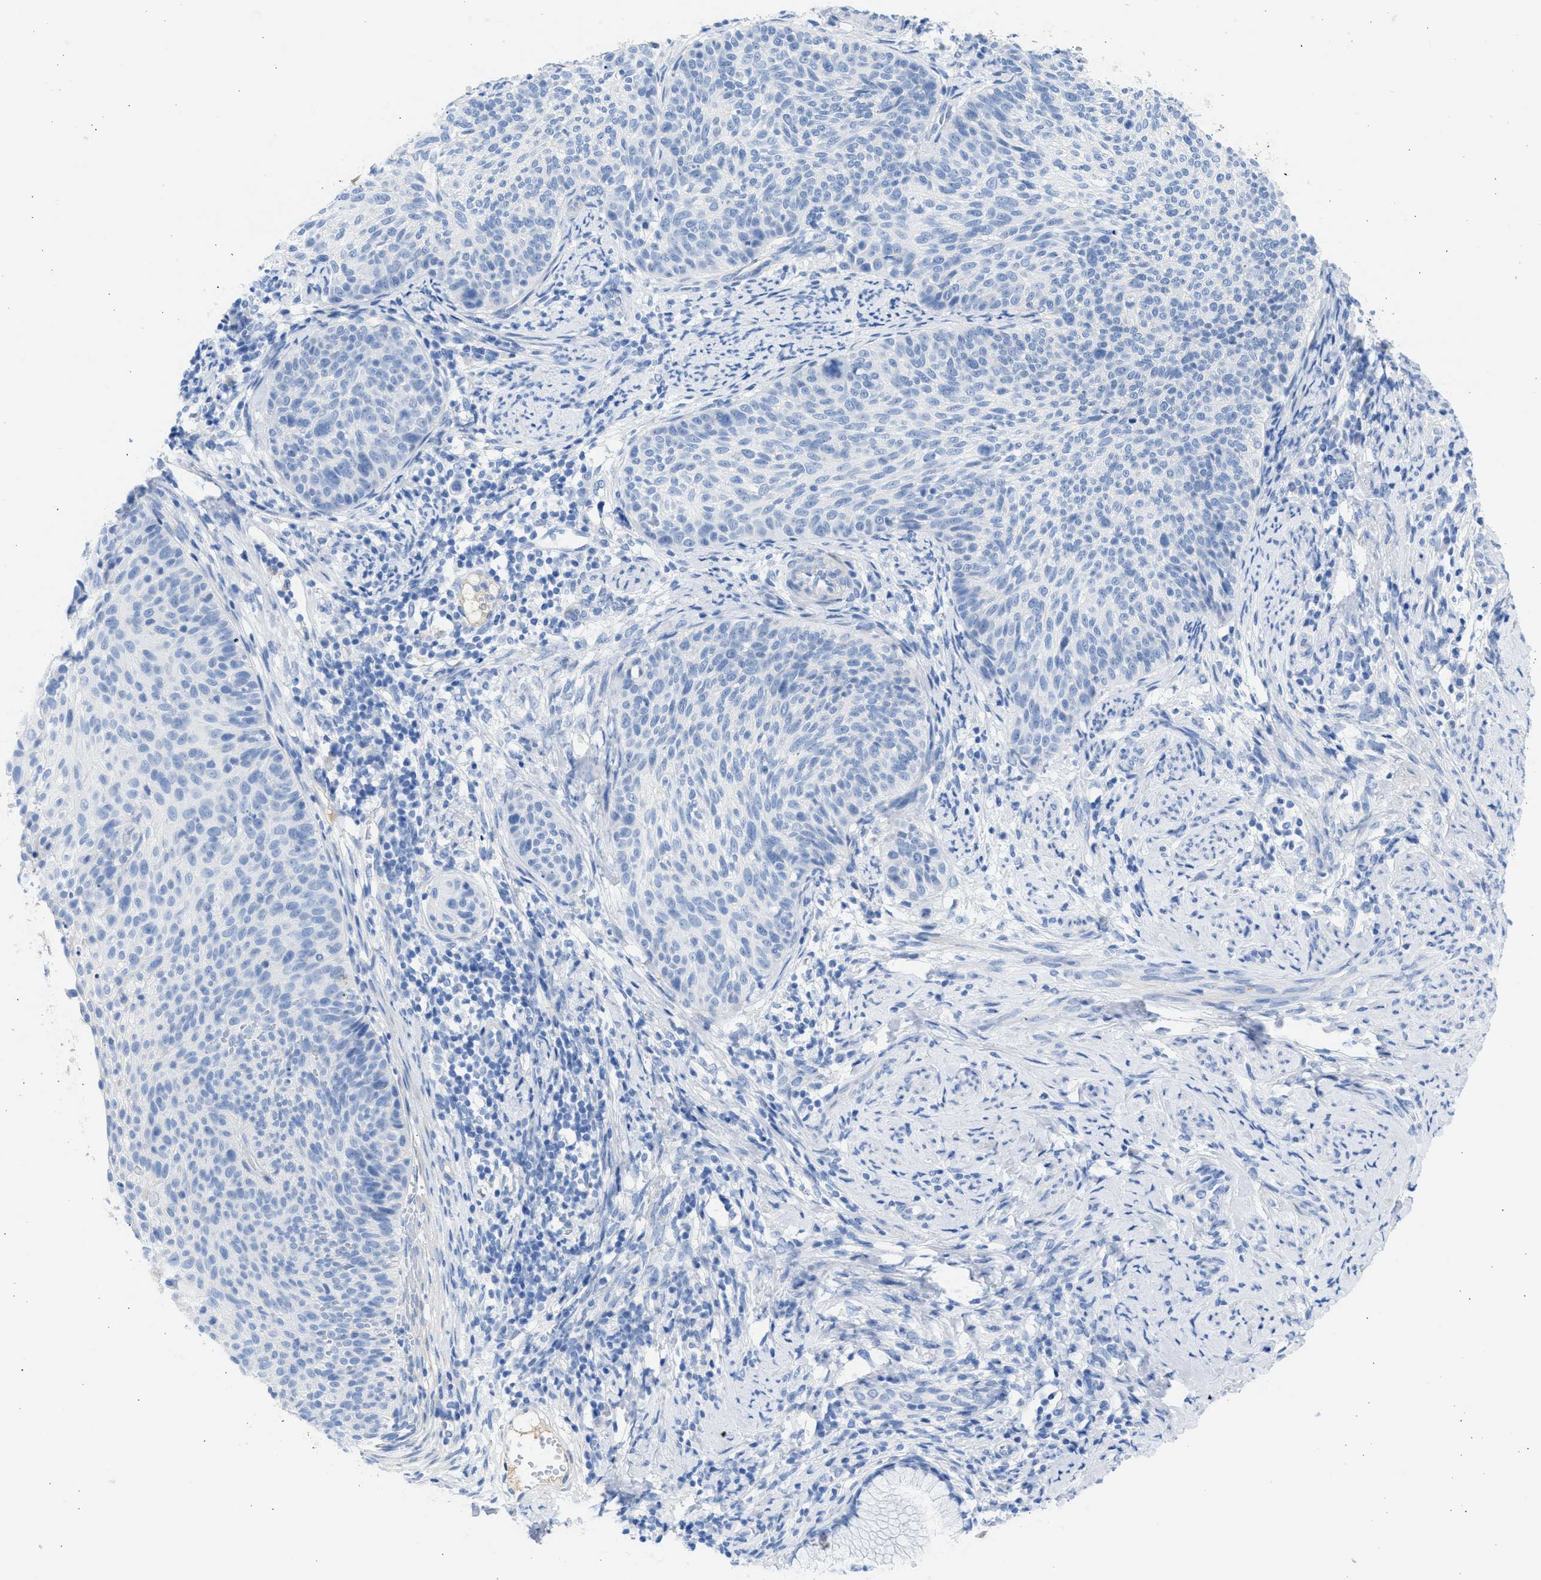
{"staining": {"intensity": "negative", "quantity": "none", "location": "none"}, "tissue": "cervical cancer", "cell_type": "Tumor cells", "image_type": "cancer", "snomed": [{"axis": "morphology", "description": "Squamous cell carcinoma, NOS"}, {"axis": "topography", "description": "Cervix"}], "caption": "High magnification brightfield microscopy of cervical squamous cell carcinoma stained with DAB (3,3'-diaminobenzidine) (brown) and counterstained with hematoxylin (blue): tumor cells show no significant positivity.", "gene": "SPATA3", "patient": {"sex": "female", "age": 70}}